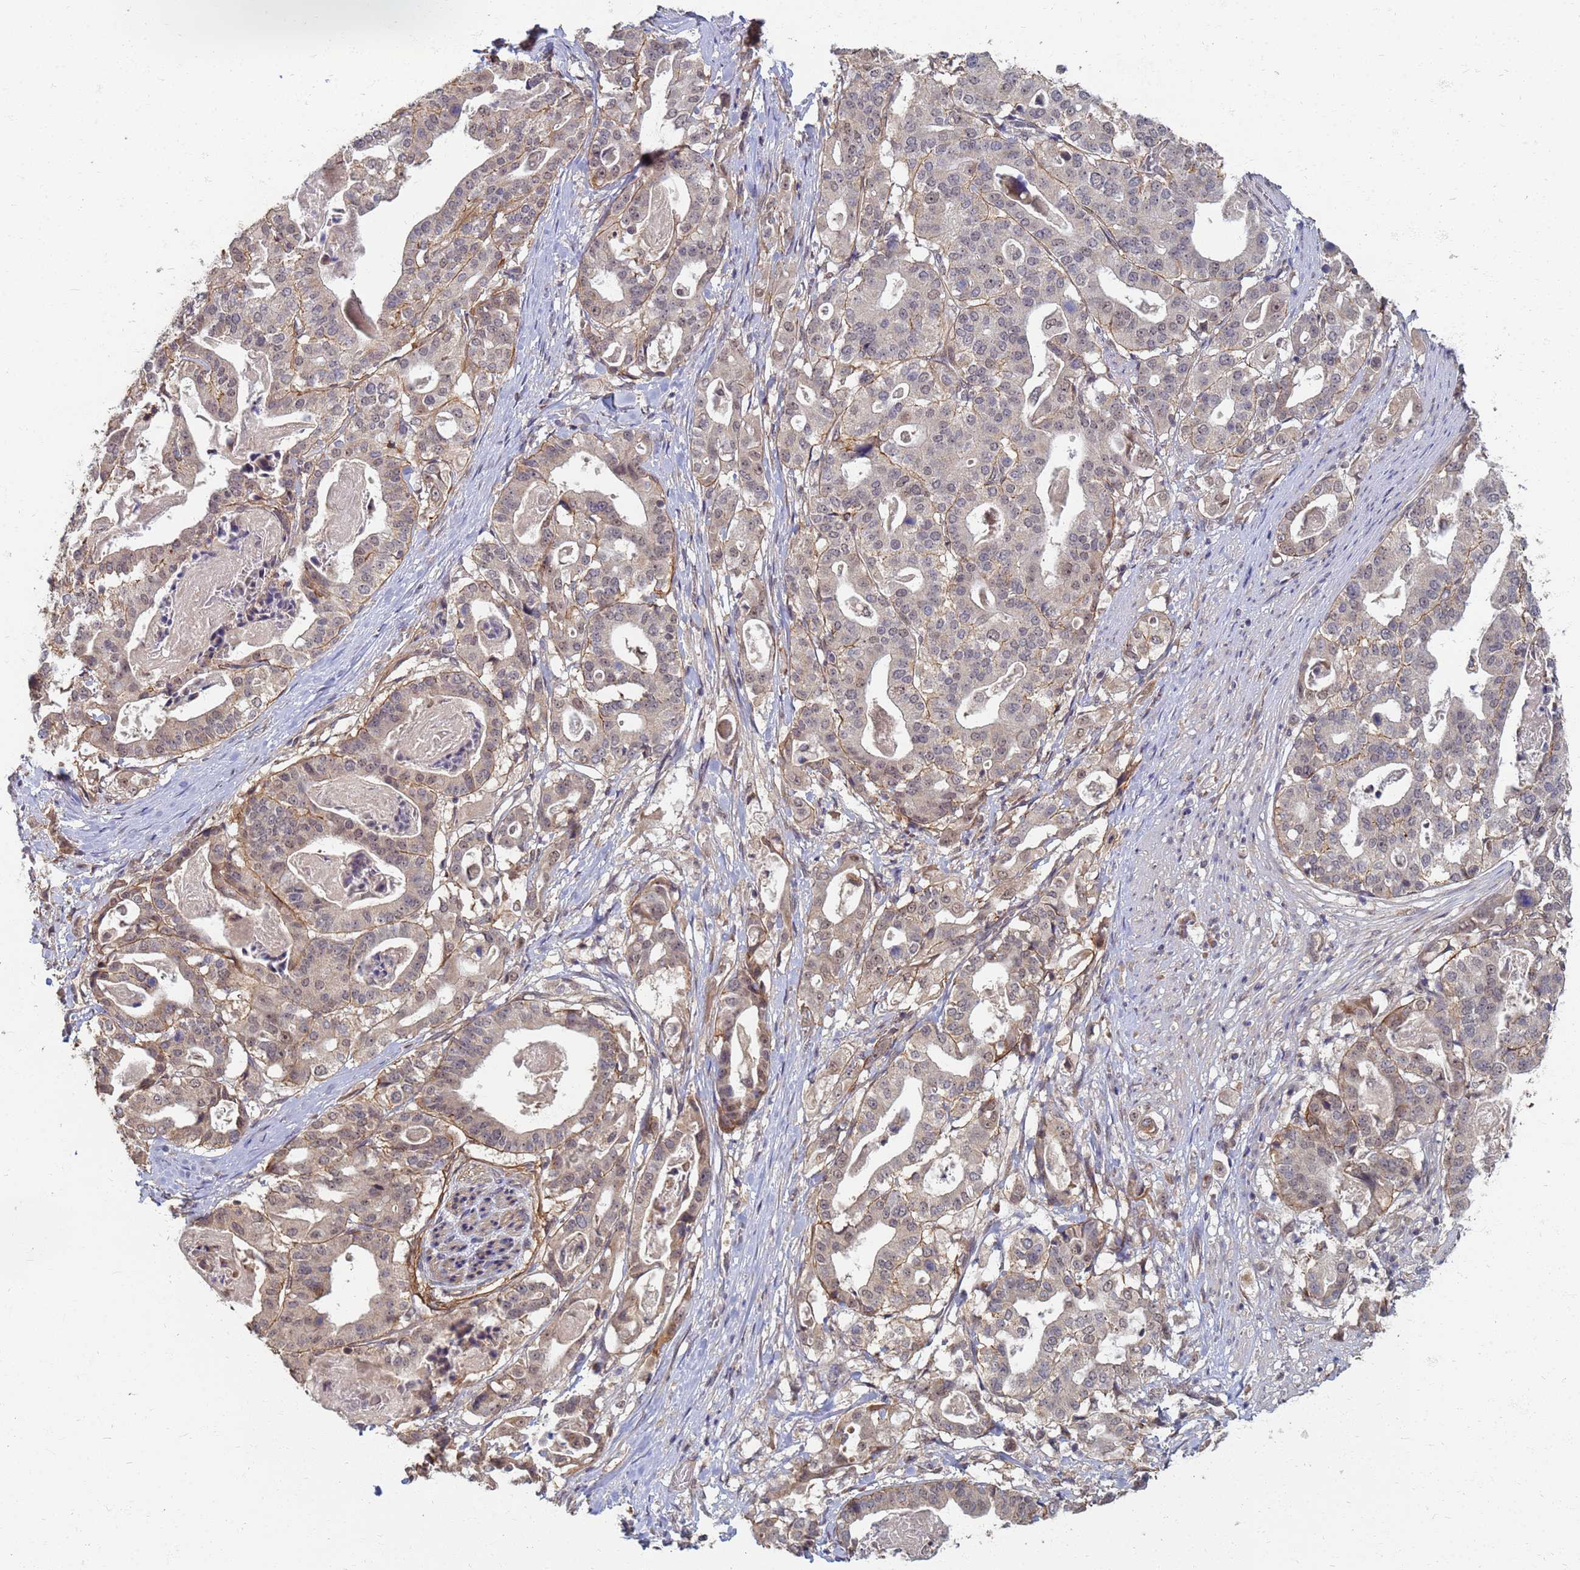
{"staining": {"intensity": "weak", "quantity": "25%-75%", "location": "nuclear"}, "tissue": "stomach cancer", "cell_type": "Tumor cells", "image_type": "cancer", "snomed": [{"axis": "morphology", "description": "Adenocarcinoma, NOS"}, {"axis": "topography", "description": "Stomach"}], "caption": "Immunohistochemistry (DAB) staining of human stomach cancer exhibits weak nuclear protein positivity in about 25%-75% of tumor cells.", "gene": "ITGB4", "patient": {"sex": "male", "age": 48}}